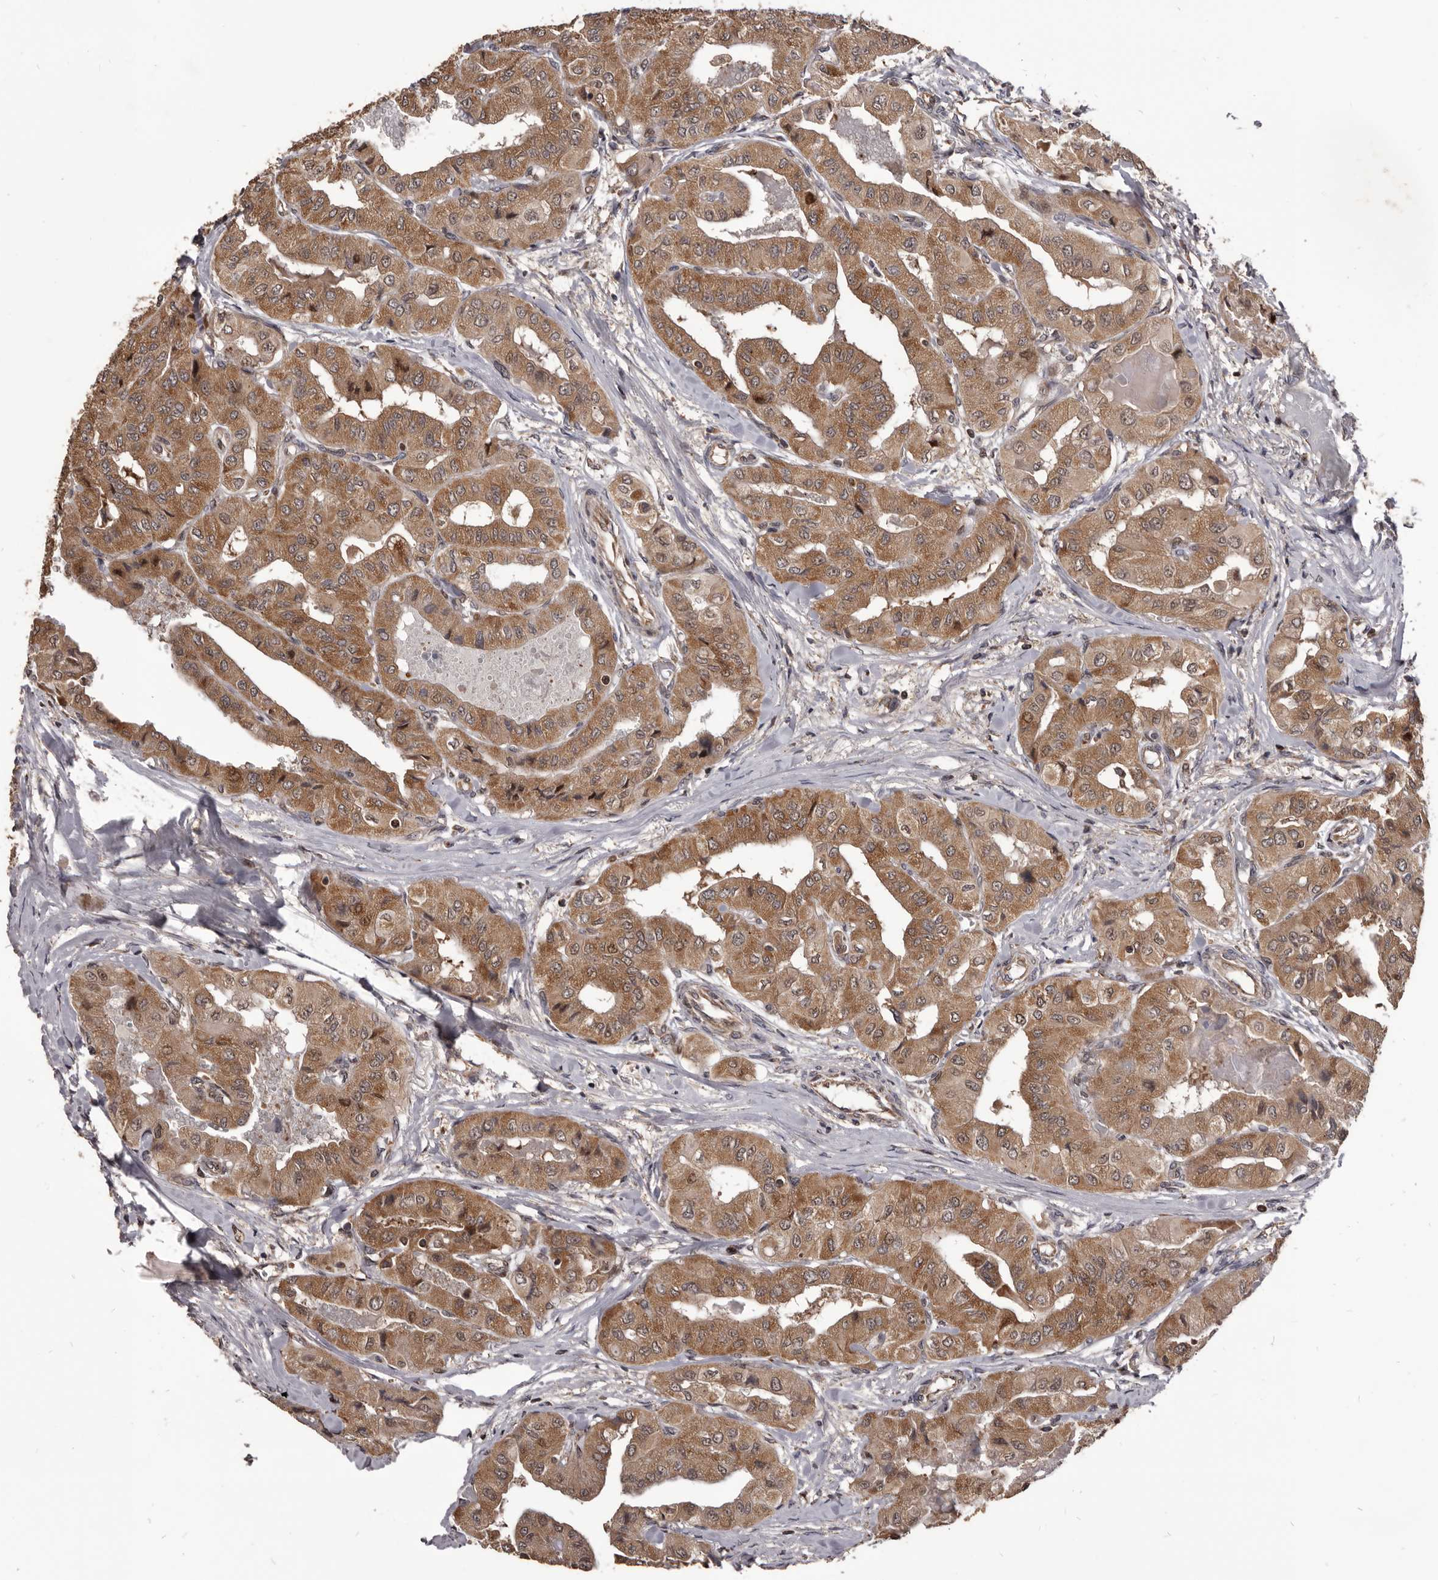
{"staining": {"intensity": "moderate", "quantity": ">75%", "location": "cytoplasmic/membranous,nuclear"}, "tissue": "thyroid cancer", "cell_type": "Tumor cells", "image_type": "cancer", "snomed": [{"axis": "morphology", "description": "Papillary adenocarcinoma, NOS"}, {"axis": "topography", "description": "Thyroid gland"}], "caption": "An image of thyroid cancer stained for a protein demonstrates moderate cytoplasmic/membranous and nuclear brown staining in tumor cells.", "gene": "MAP3K14", "patient": {"sex": "female", "age": 59}}